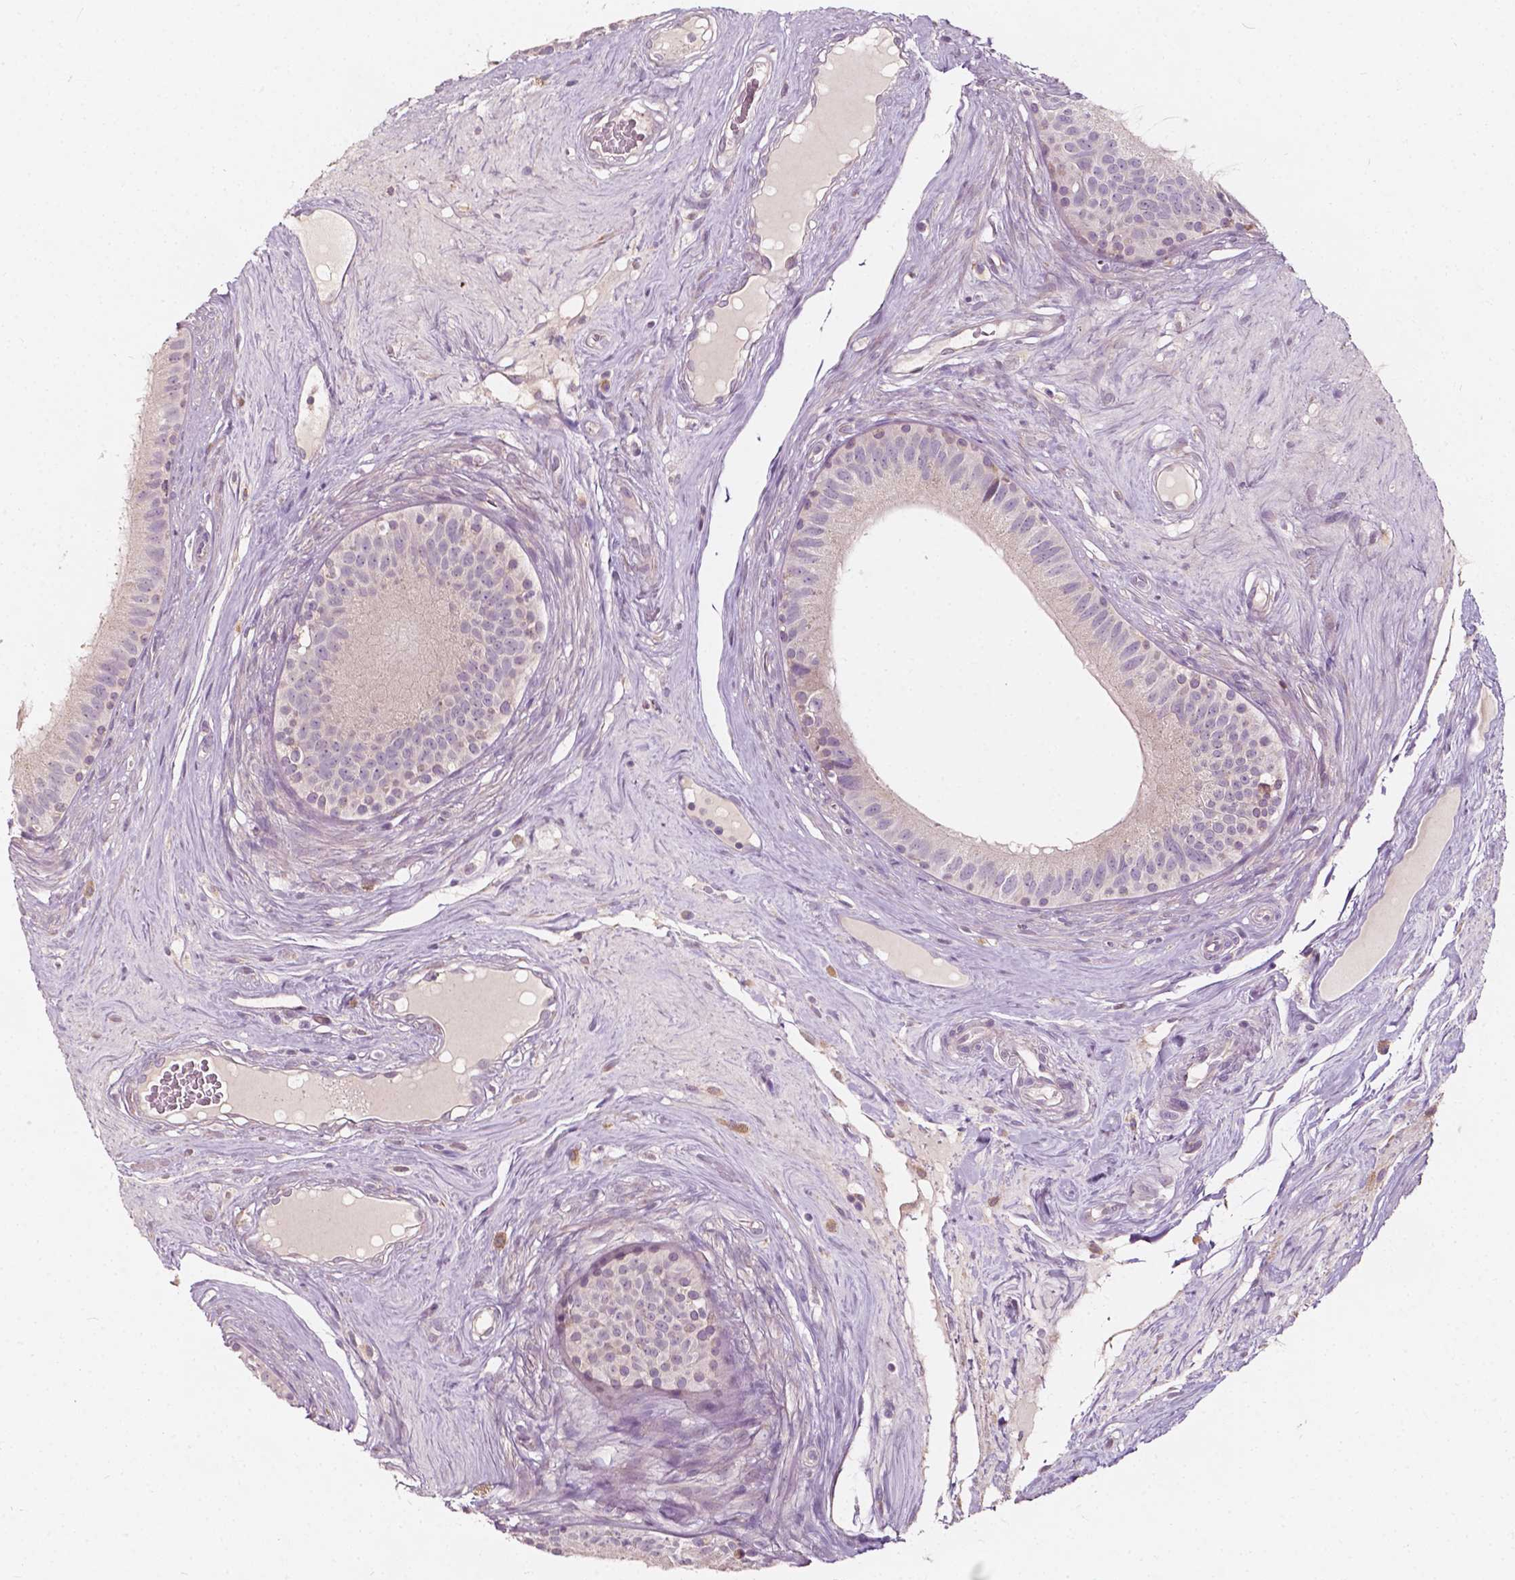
{"staining": {"intensity": "negative", "quantity": "none", "location": "none"}, "tissue": "epididymis", "cell_type": "Glandular cells", "image_type": "normal", "snomed": [{"axis": "morphology", "description": "Normal tissue, NOS"}, {"axis": "topography", "description": "Epididymis"}], "caption": "Immunohistochemical staining of normal epididymis reveals no significant staining in glandular cells. The staining was performed using DAB (3,3'-diaminobenzidine) to visualize the protein expression in brown, while the nuclei were stained in blue with hematoxylin (Magnification: 20x).", "gene": "NPC1L1", "patient": {"sex": "male", "age": 59}}